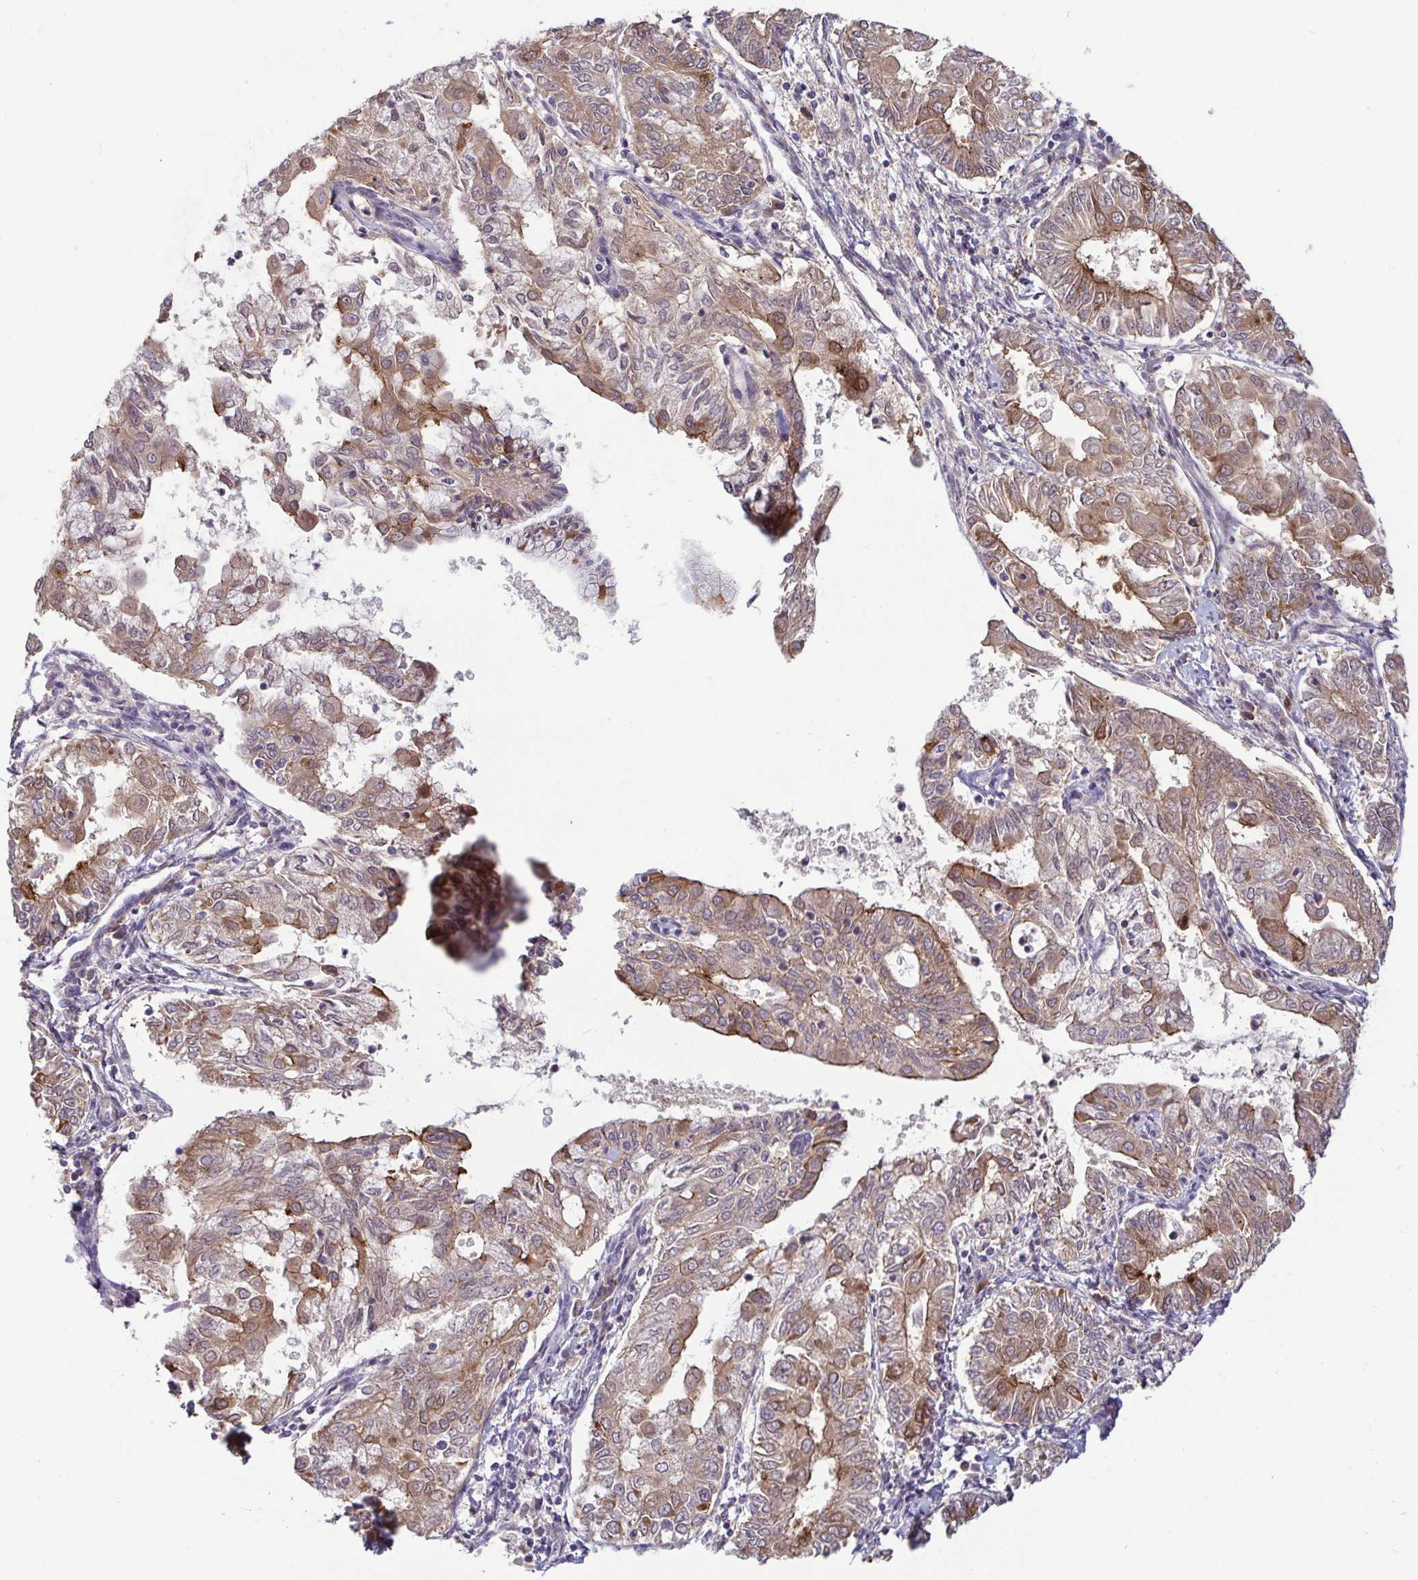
{"staining": {"intensity": "moderate", "quantity": "25%-75%", "location": "cytoplasmic/membranous"}, "tissue": "endometrial cancer", "cell_type": "Tumor cells", "image_type": "cancer", "snomed": [{"axis": "morphology", "description": "Adenocarcinoma, NOS"}, {"axis": "topography", "description": "Endometrium"}], "caption": "A high-resolution photomicrograph shows immunohistochemistry staining of adenocarcinoma (endometrial), which reveals moderate cytoplasmic/membranous positivity in approximately 25%-75% of tumor cells. (Brightfield microscopy of DAB IHC at high magnification).", "gene": "GSTM1", "patient": {"sex": "female", "age": 68}}